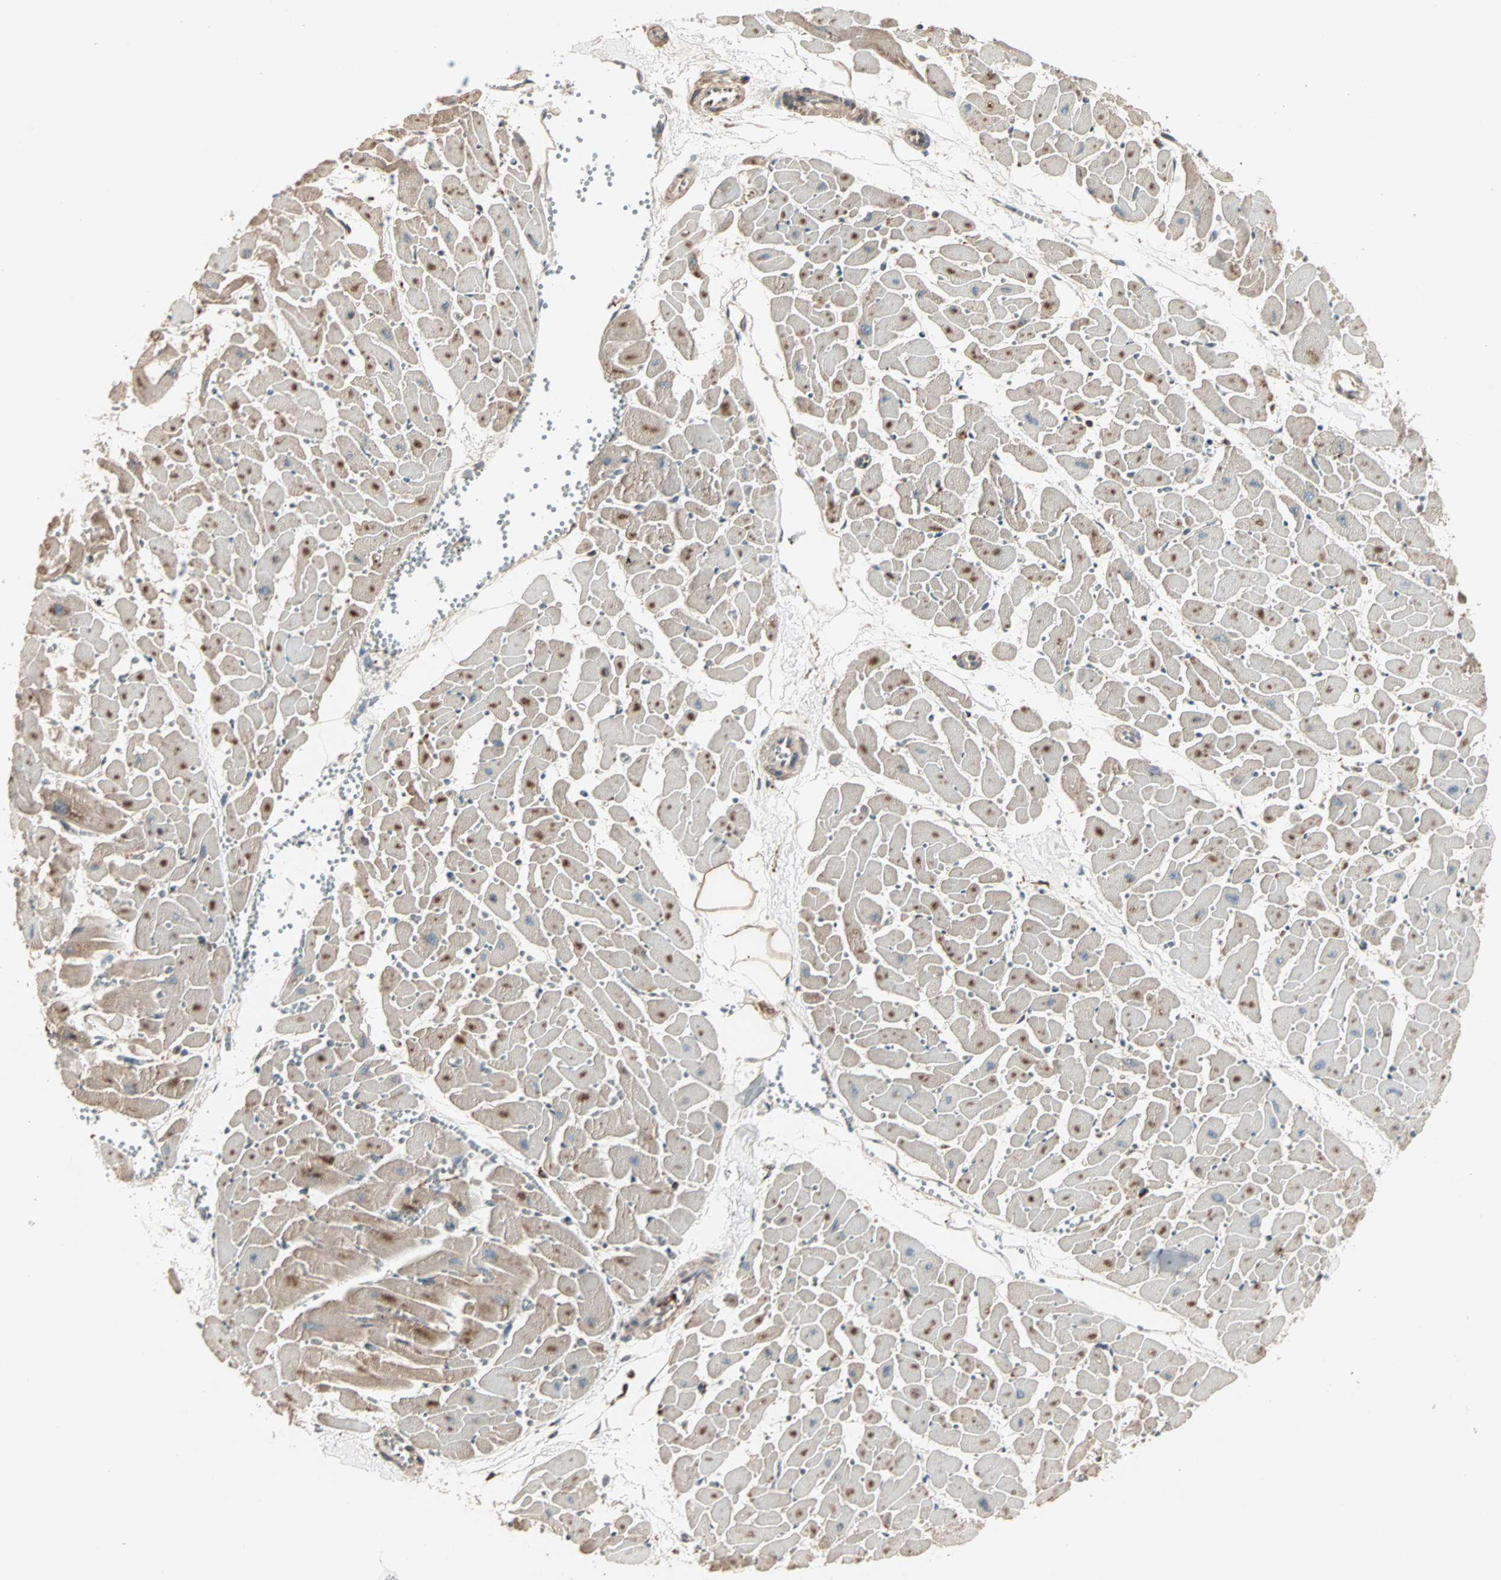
{"staining": {"intensity": "strong", "quantity": ">75%", "location": "cytoplasmic/membranous"}, "tissue": "heart muscle", "cell_type": "Cardiomyocytes", "image_type": "normal", "snomed": [{"axis": "morphology", "description": "Normal tissue, NOS"}, {"axis": "topography", "description": "Heart"}], "caption": "Cardiomyocytes demonstrate high levels of strong cytoplasmic/membranous expression in approximately >75% of cells in unremarkable human heart muscle. (IHC, brightfield microscopy, high magnification).", "gene": "DRG2", "patient": {"sex": "female", "age": 19}}